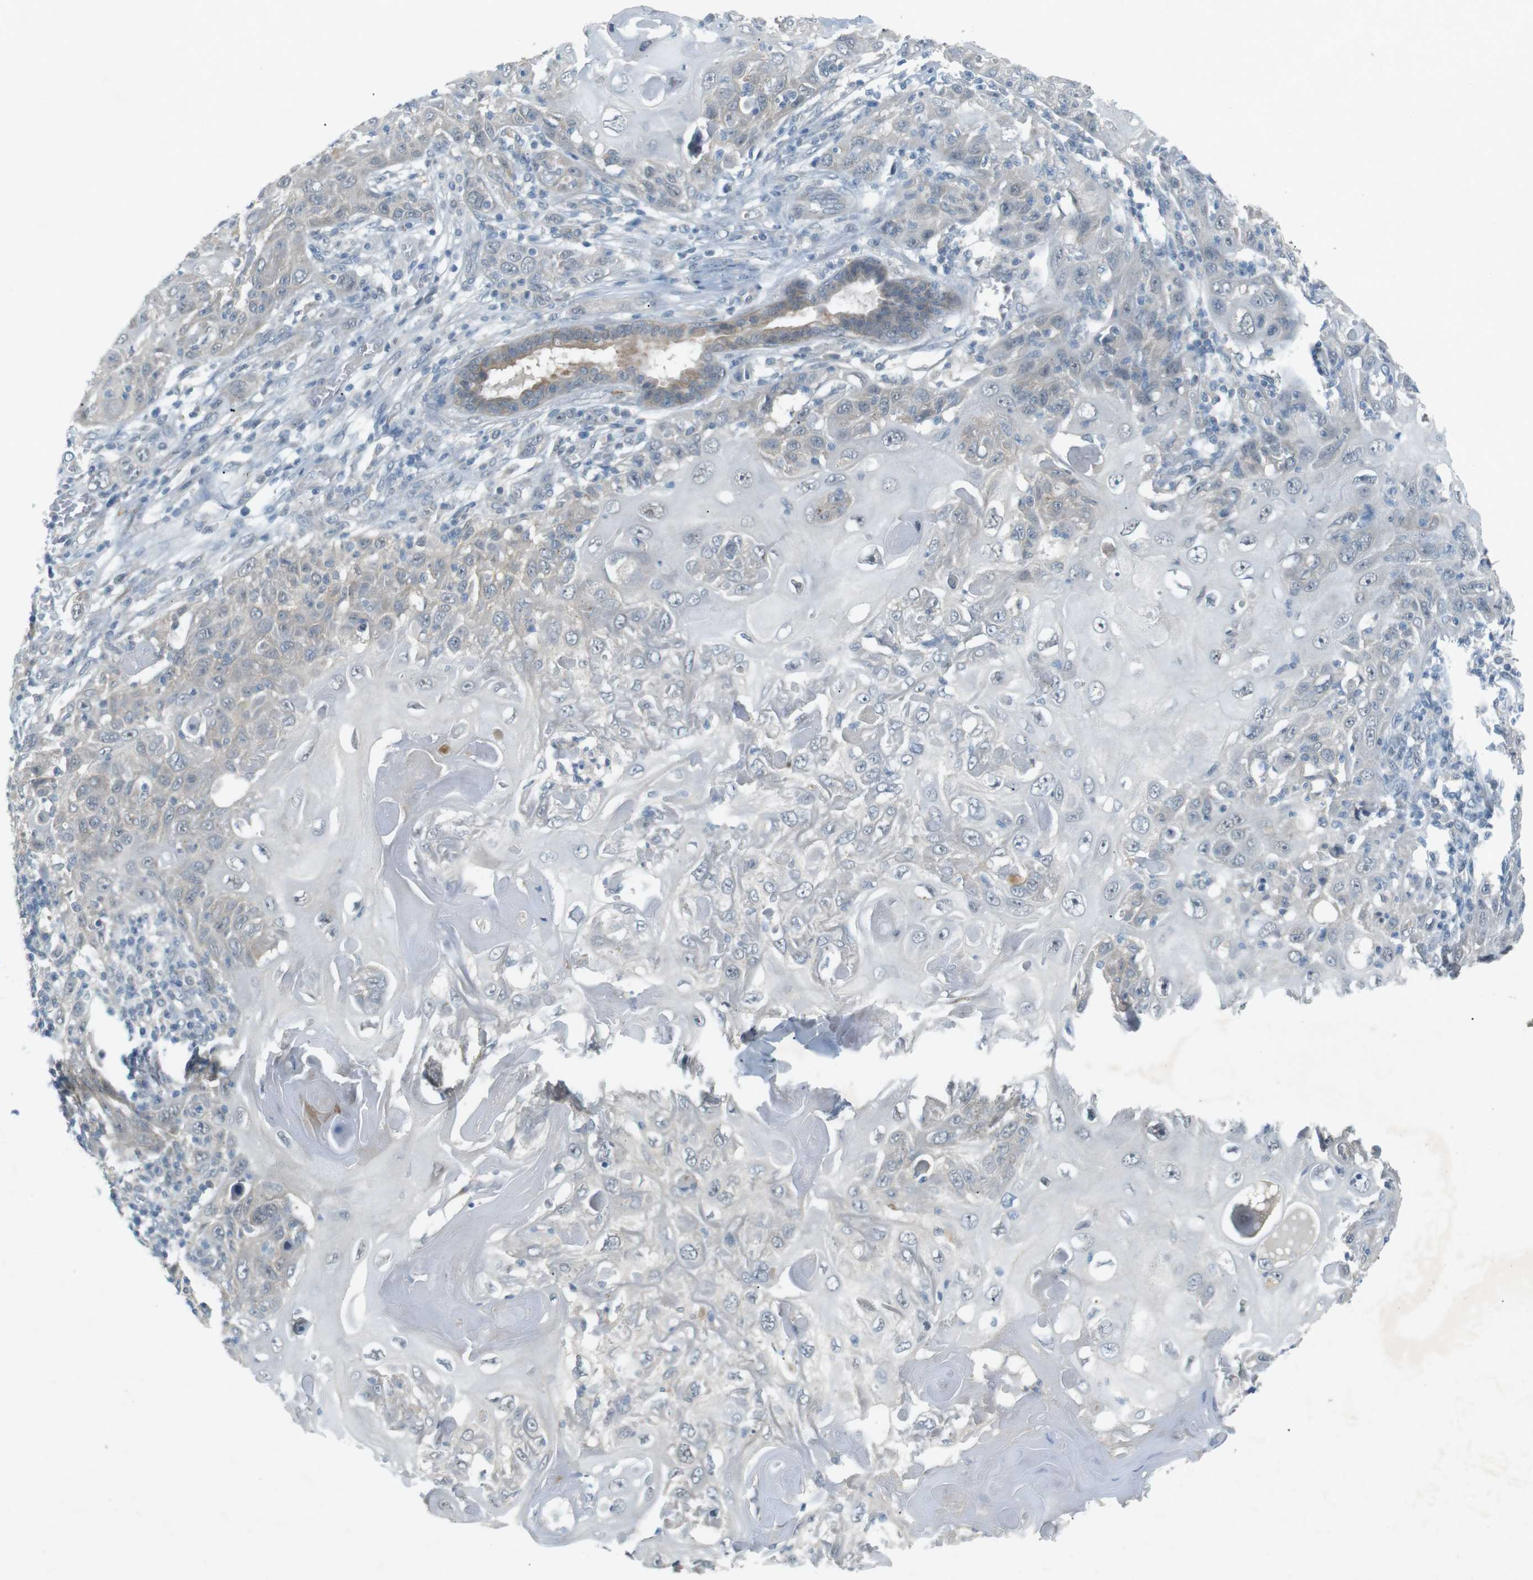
{"staining": {"intensity": "negative", "quantity": "none", "location": "none"}, "tissue": "skin cancer", "cell_type": "Tumor cells", "image_type": "cancer", "snomed": [{"axis": "morphology", "description": "Squamous cell carcinoma, NOS"}, {"axis": "topography", "description": "Skin"}], "caption": "Tumor cells are negative for brown protein staining in squamous cell carcinoma (skin). The staining is performed using DAB brown chromogen with nuclei counter-stained in using hematoxylin.", "gene": "RTN3", "patient": {"sex": "female", "age": 88}}